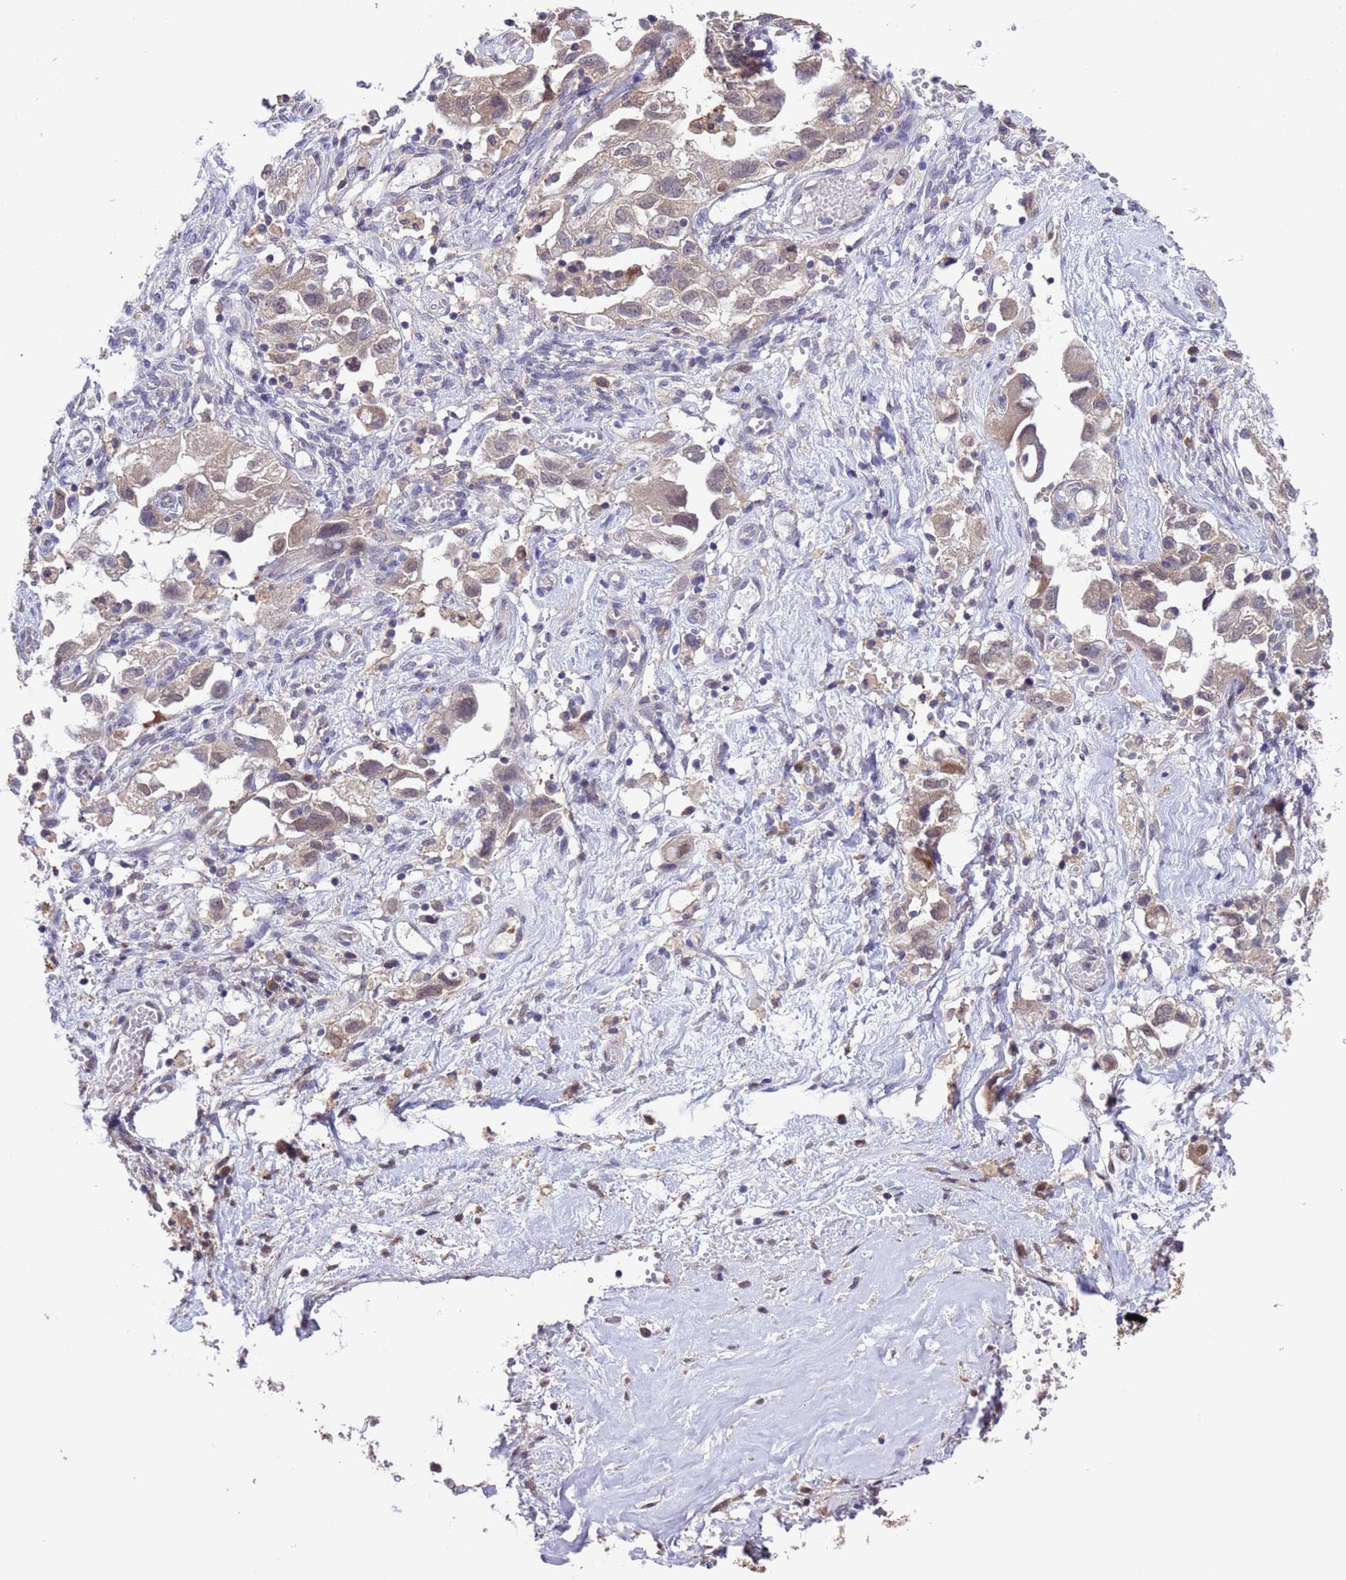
{"staining": {"intensity": "moderate", "quantity": "<25%", "location": "cytoplasmic/membranous"}, "tissue": "ovarian cancer", "cell_type": "Tumor cells", "image_type": "cancer", "snomed": [{"axis": "morphology", "description": "Carcinoma, NOS"}, {"axis": "morphology", "description": "Cystadenocarcinoma, serous, NOS"}, {"axis": "topography", "description": "Ovary"}], "caption": "An immunohistochemistry histopathology image of neoplastic tissue is shown. Protein staining in brown shows moderate cytoplasmic/membranous positivity in ovarian cancer within tumor cells.", "gene": "ZFP69B", "patient": {"sex": "female", "age": 69}}